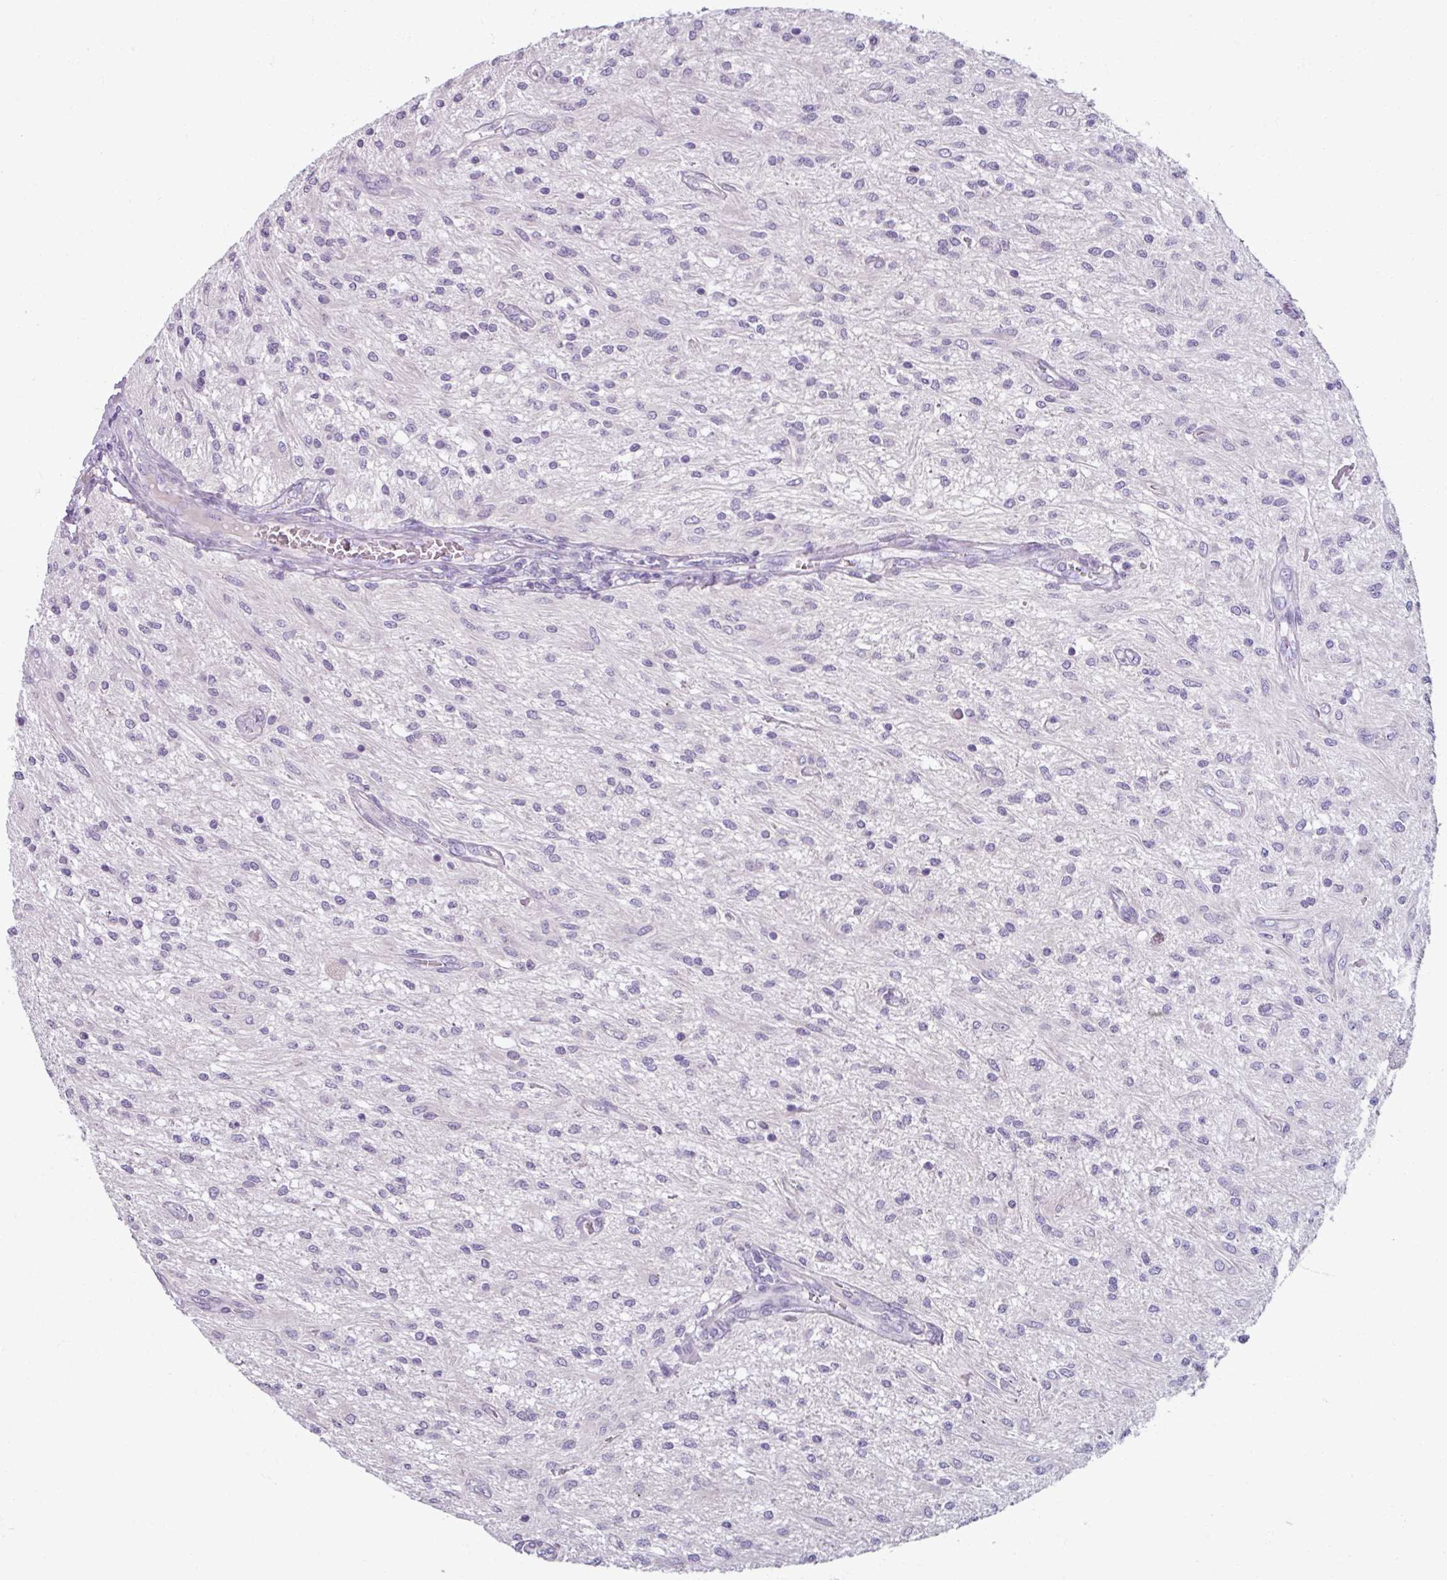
{"staining": {"intensity": "negative", "quantity": "none", "location": "none"}, "tissue": "glioma", "cell_type": "Tumor cells", "image_type": "cancer", "snomed": [{"axis": "morphology", "description": "Glioma, malignant, Low grade"}, {"axis": "topography", "description": "Cerebellum"}], "caption": "High magnification brightfield microscopy of glioma stained with DAB (brown) and counterstained with hematoxylin (blue): tumor cells show no significant staining.", "gene": "SMIM11", "patient": {"sex": "female", "age": 14}}